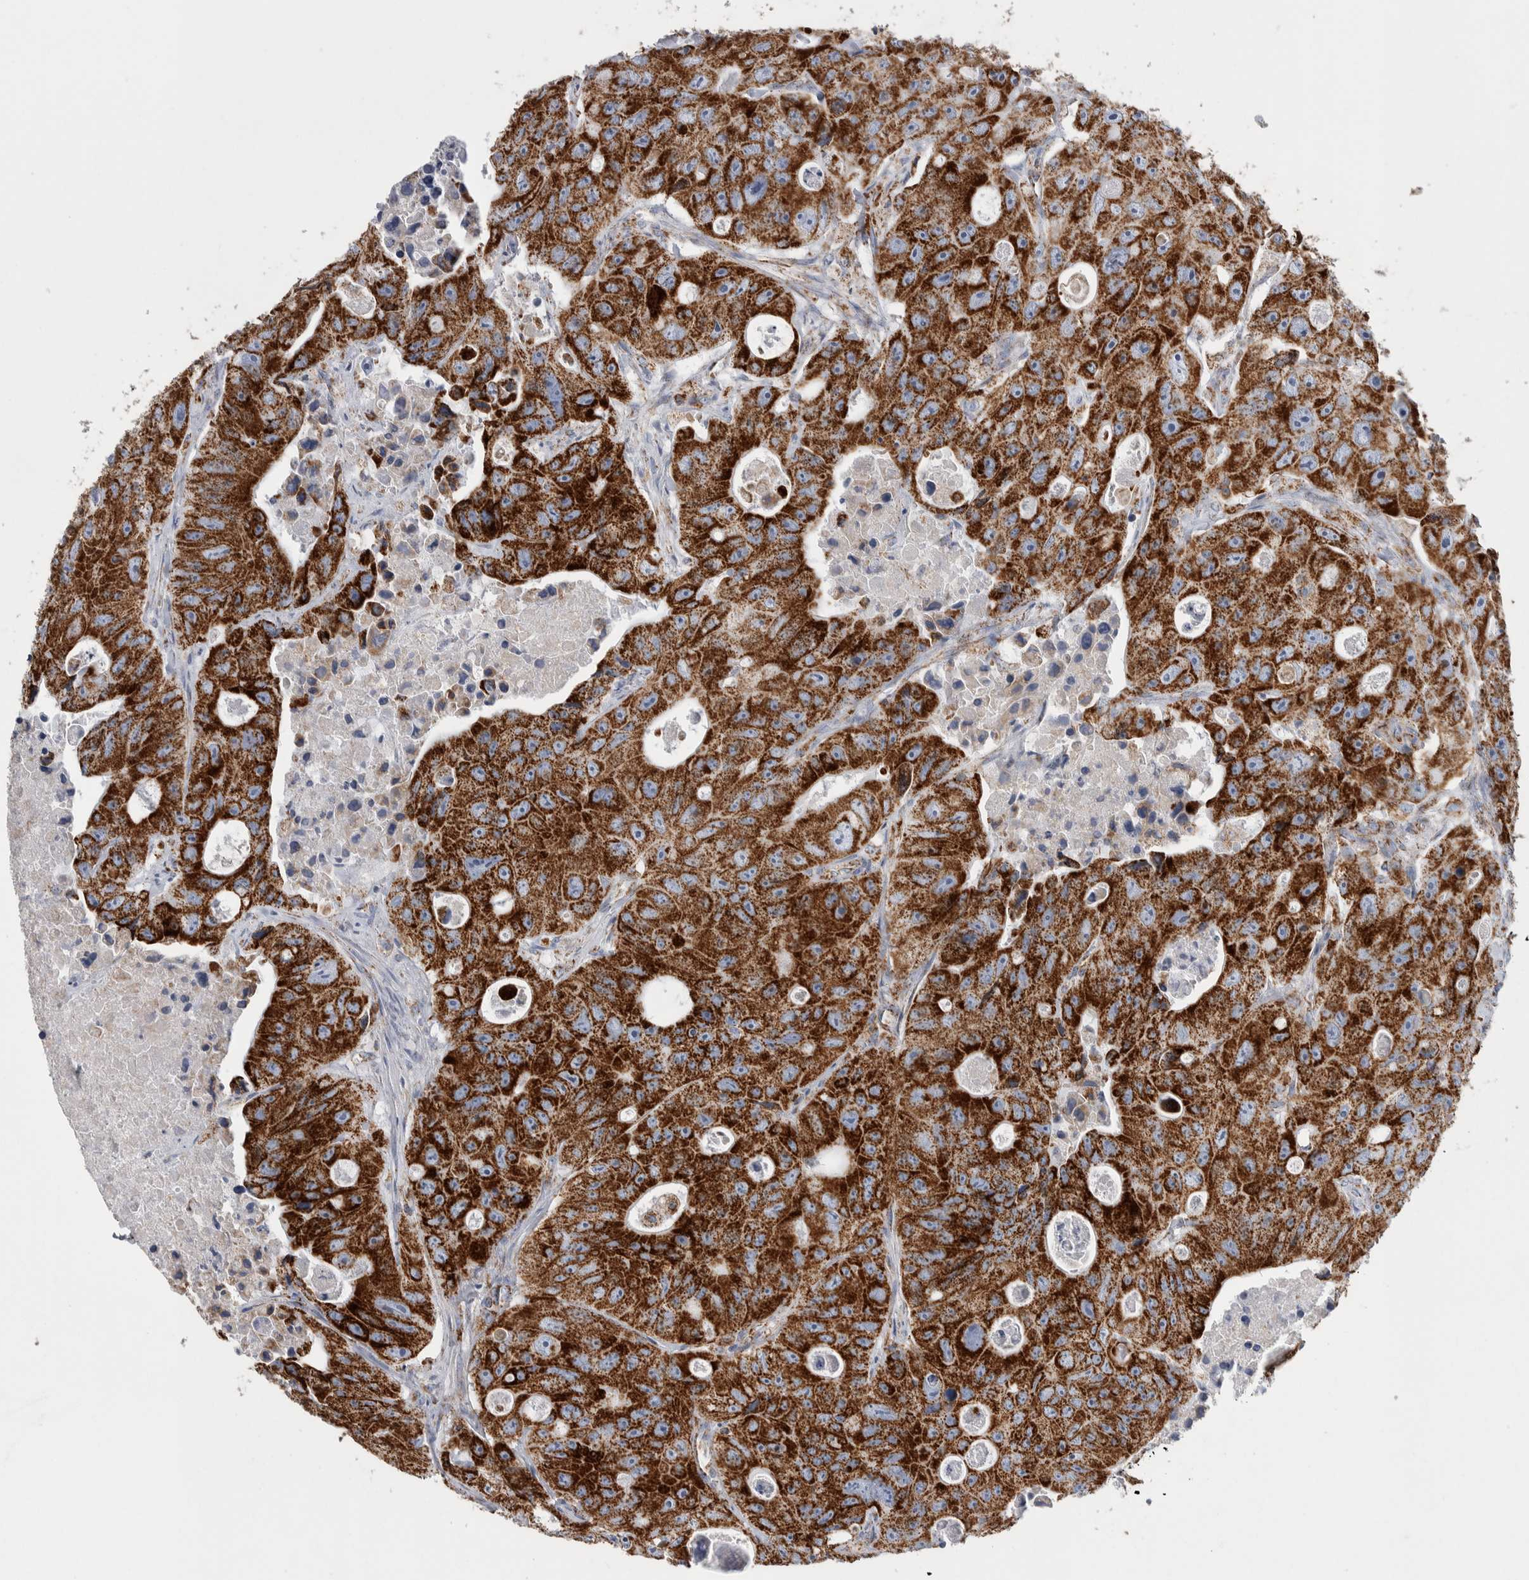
{"staining": {"intensity": "strong", "quantity": ">75%", "location": "cytoplasmic/membranous"}, "tissue": "colorectal cancer", "cell_type": "Tumor cells", "image_type": "cancer", "snomed": [{"axis": "morphology", "description": "Adenocarcinoma, NOS"}, {"axis": "topography", "description": "Colon"}], "caption": "About >75% of tumor cells in human colorectal cancer (adenocarcinoma) show strong cytoplasmic/membranous protein positivity as visualized by brown immunohistochemical staining.", "gene": "ETFA", "patient": {"sex": "female", "age": 46}}